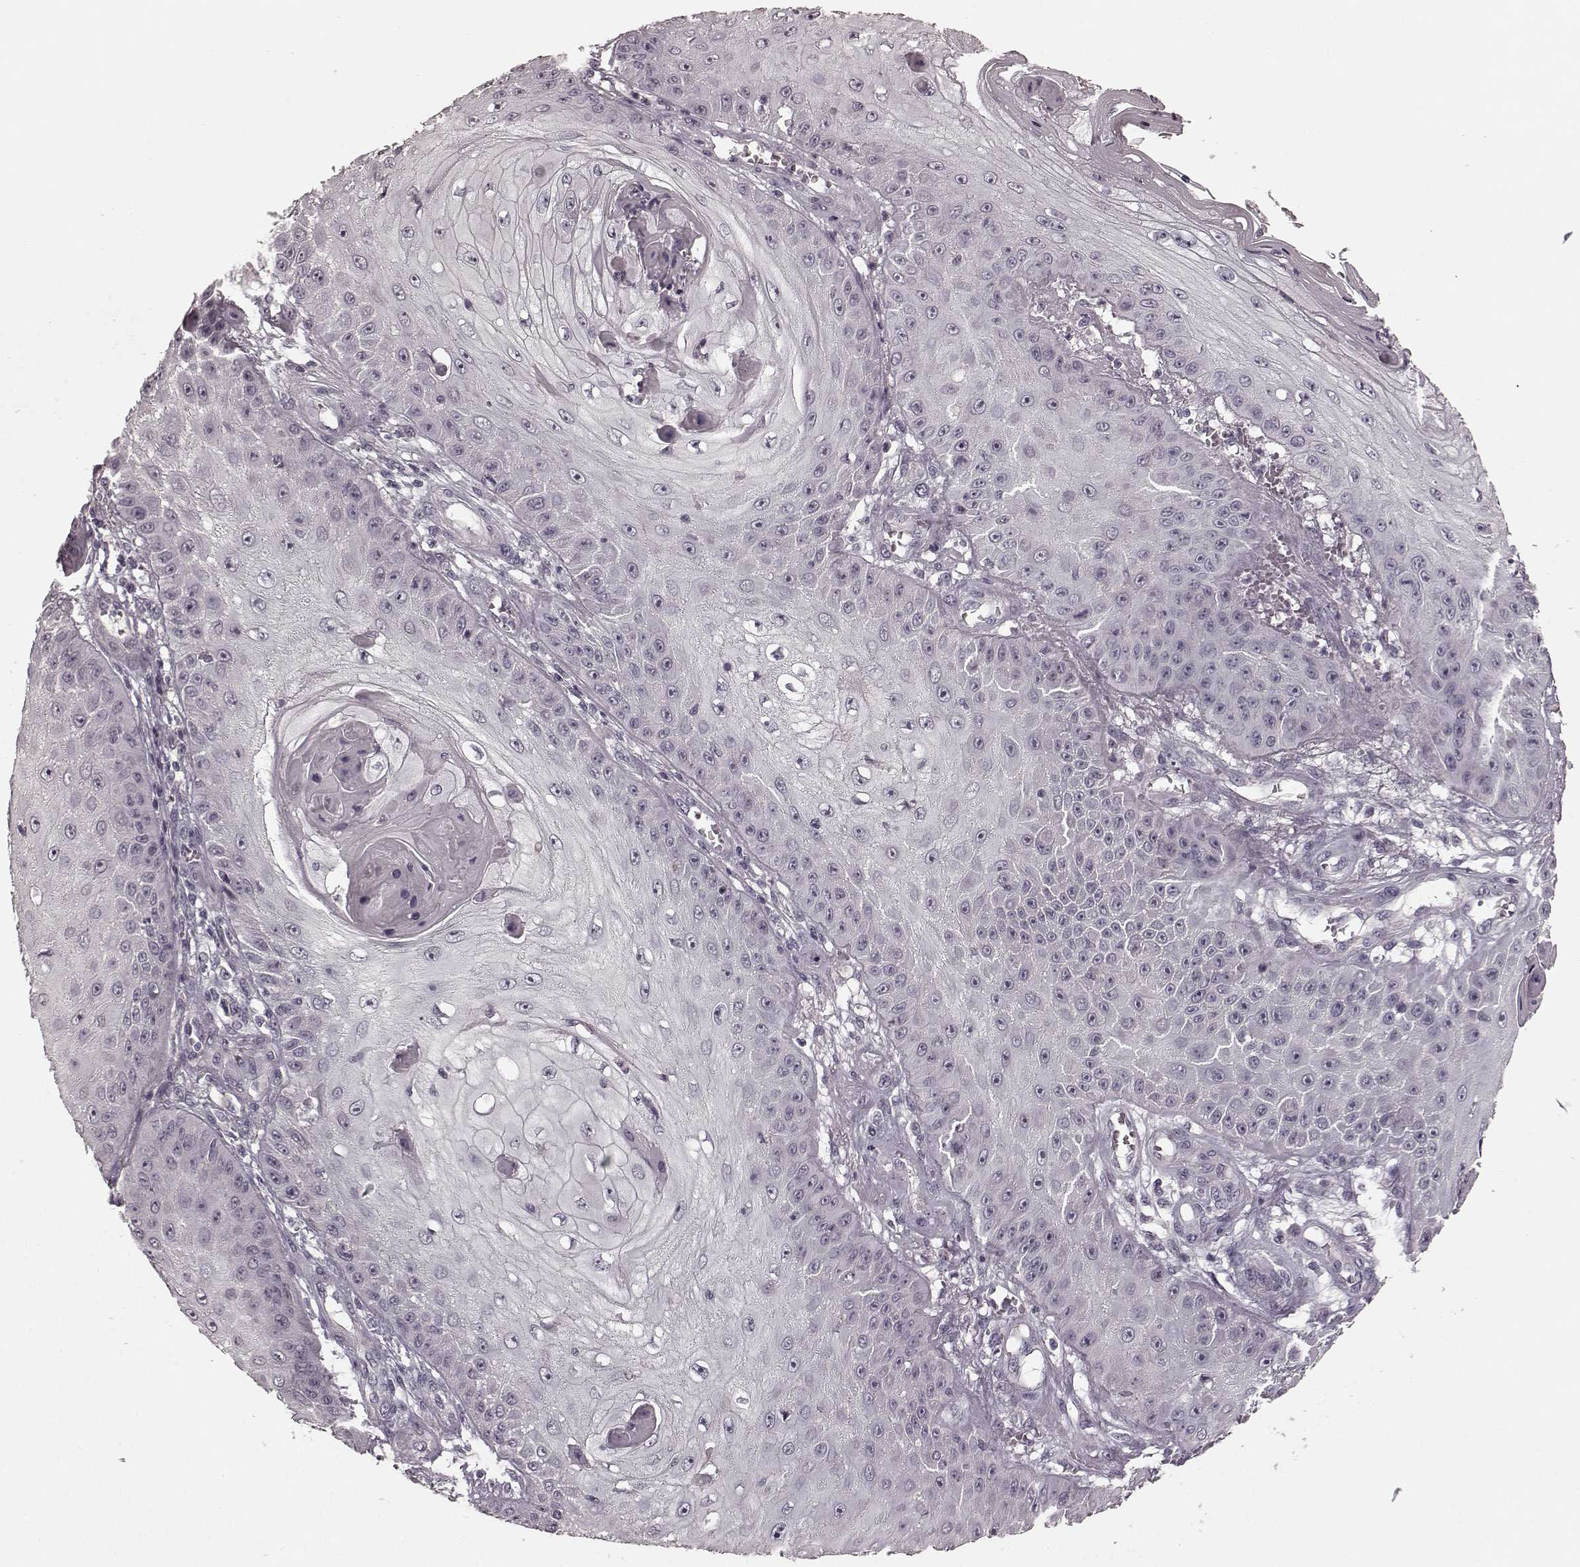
{"staining": {"intensity": "negative", "quantity": "none", "location": "none"}, "tissue": "skin cancer", "cell_type": "Tumor cells", "image_type": "cancer", "snomed": [{"axis": "morphology", "description": "Squamous cell carcinoma, NOS"}, {"axis": "topography", "description": "Skin"}], "caption": "The histopathology image demonstrates no staining of tumor cells in squamous cell carcinoma (skin).", "gene": "PRKCE", "patient": {"sex": "male", "age": 70}}